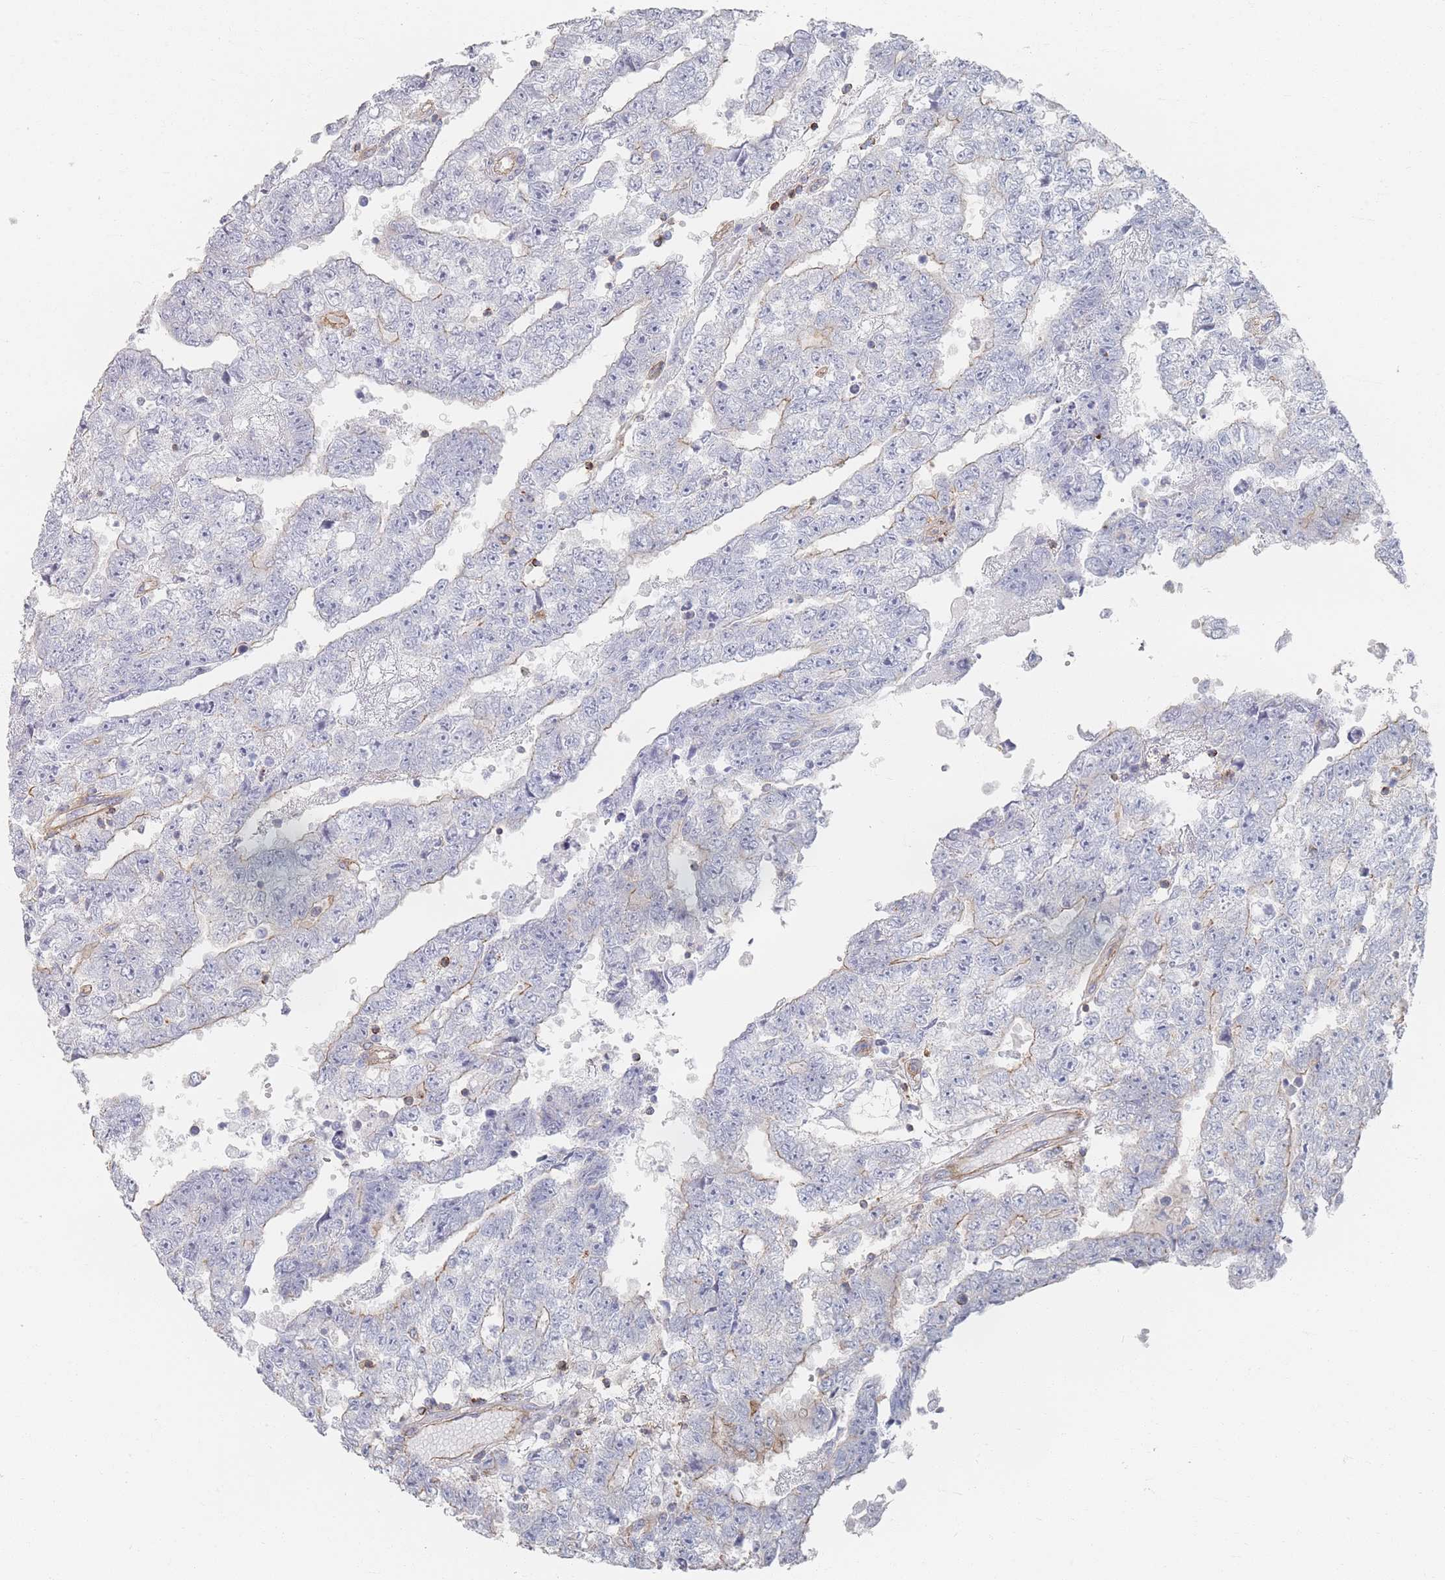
{"staining": {"intensity": "weak", "quantity": "<25%", "location": "cytoplasmic/membranous"}, "tissue": "testis cancer", "cell_type": "Tumor cells", "image_type": "cancer", "snomed": [{"axis": "morphology", "description": "Carcinoma, Embryonal, NOS"}, {"axis": "topography", "description": "Testis"}], "caption": "A high-resolution micrograph shows immunohistochemistry (IHC) staining of testis embryonal carcinoma, which displays no significant positivity in tumor cells.", "gene": "GNB1", "patient": {"sex": "male", "age": 25}}